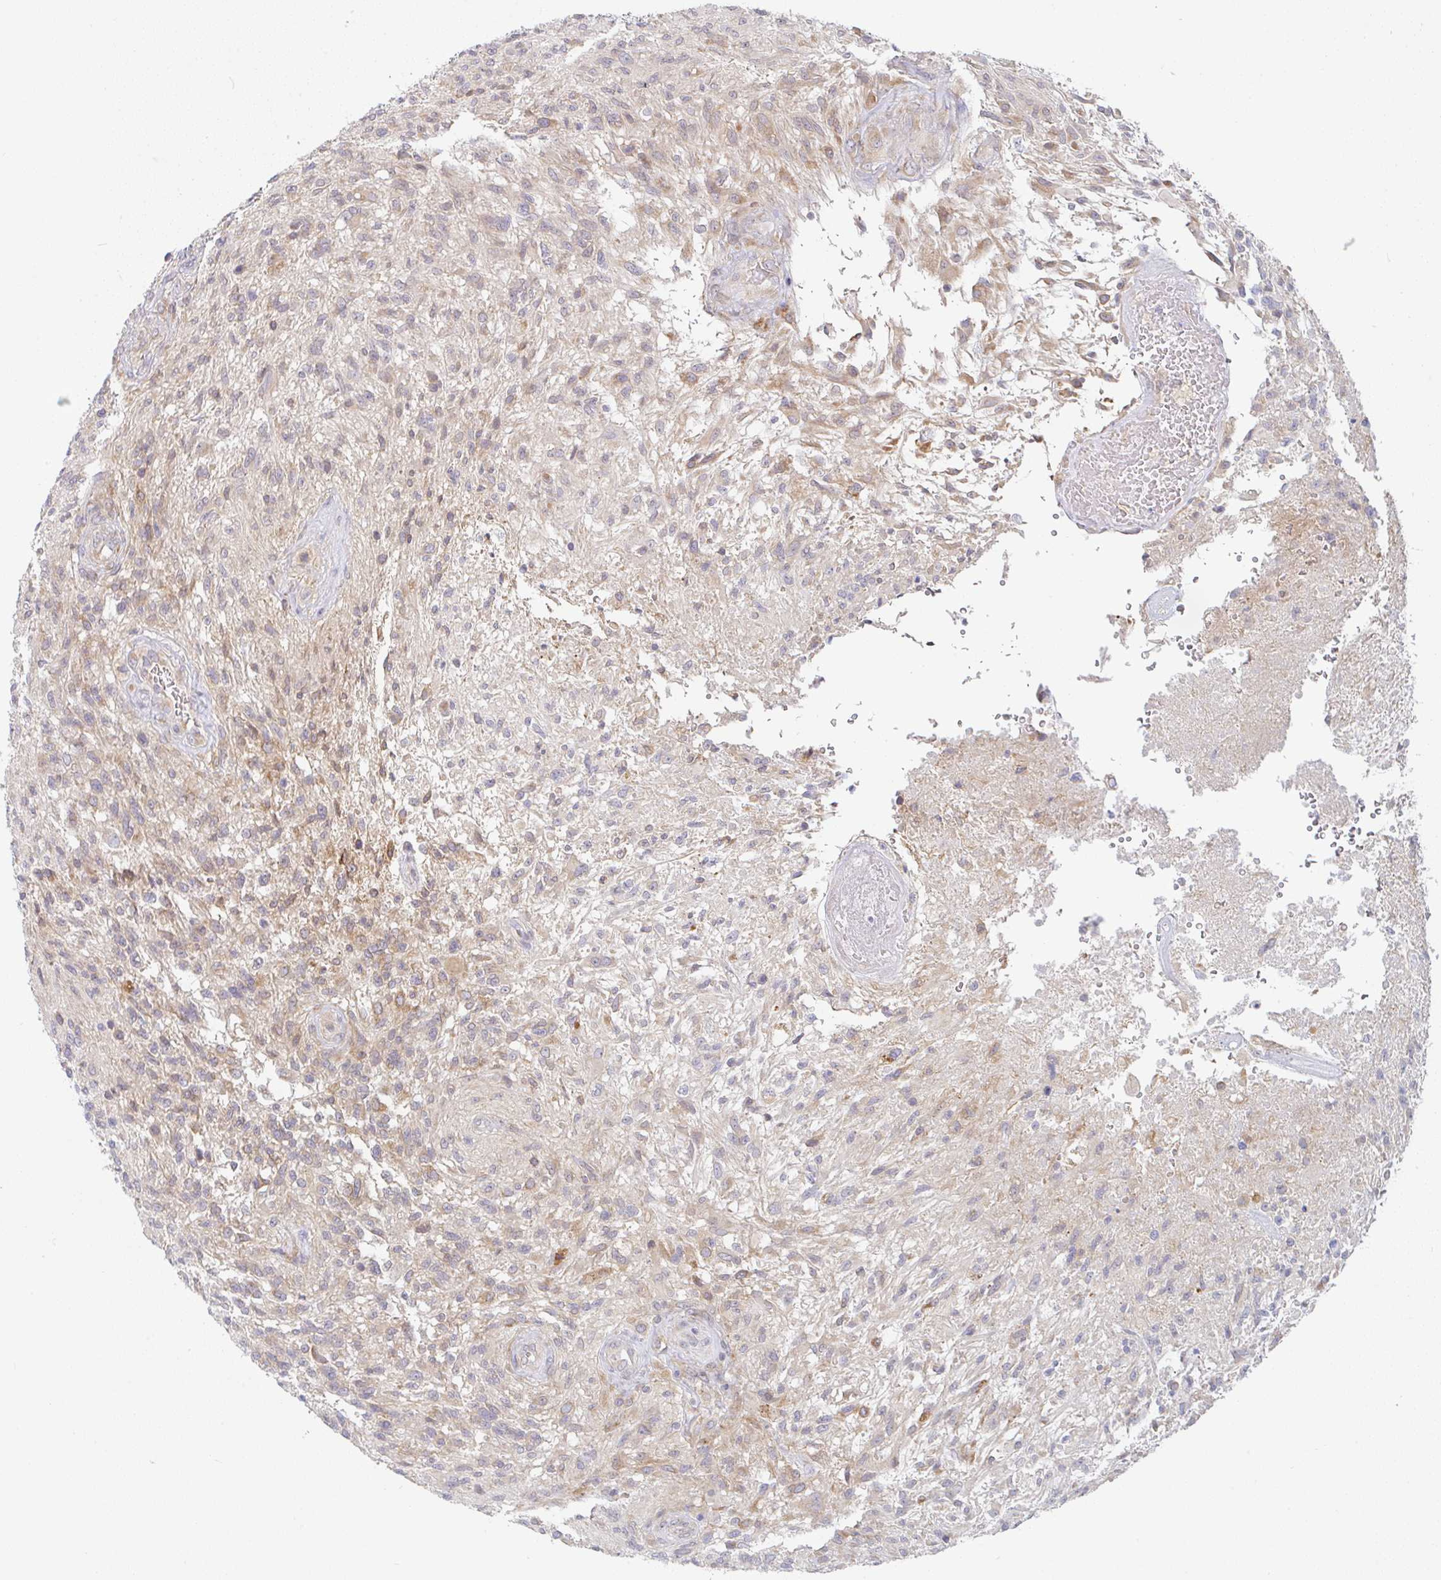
{"staining": {"intensity": "moderate", "quantity": "<25%", "location": "cytoplasmic/membranous"}, "tissue": "glioma", "cell_type": "Tumor cells", "image_type": "cancer", "snomed": [{"axis": "morphology", "description": "Glioma, malignant, High grade"}, {"axis": "topography", "description": "Brain"}], "caption": "Brown immunohistochemical staining in high-grade glioma (malignant) reveals moderate cytoplasmic/membranous staining in about <25% of tumor cells. (DAB (3,3'-diaminobenzidine) = brown stain, brightfield microscopy at high magnification).", "gene": "DERL2", "patient": {"sex": "male", "age": 56}}